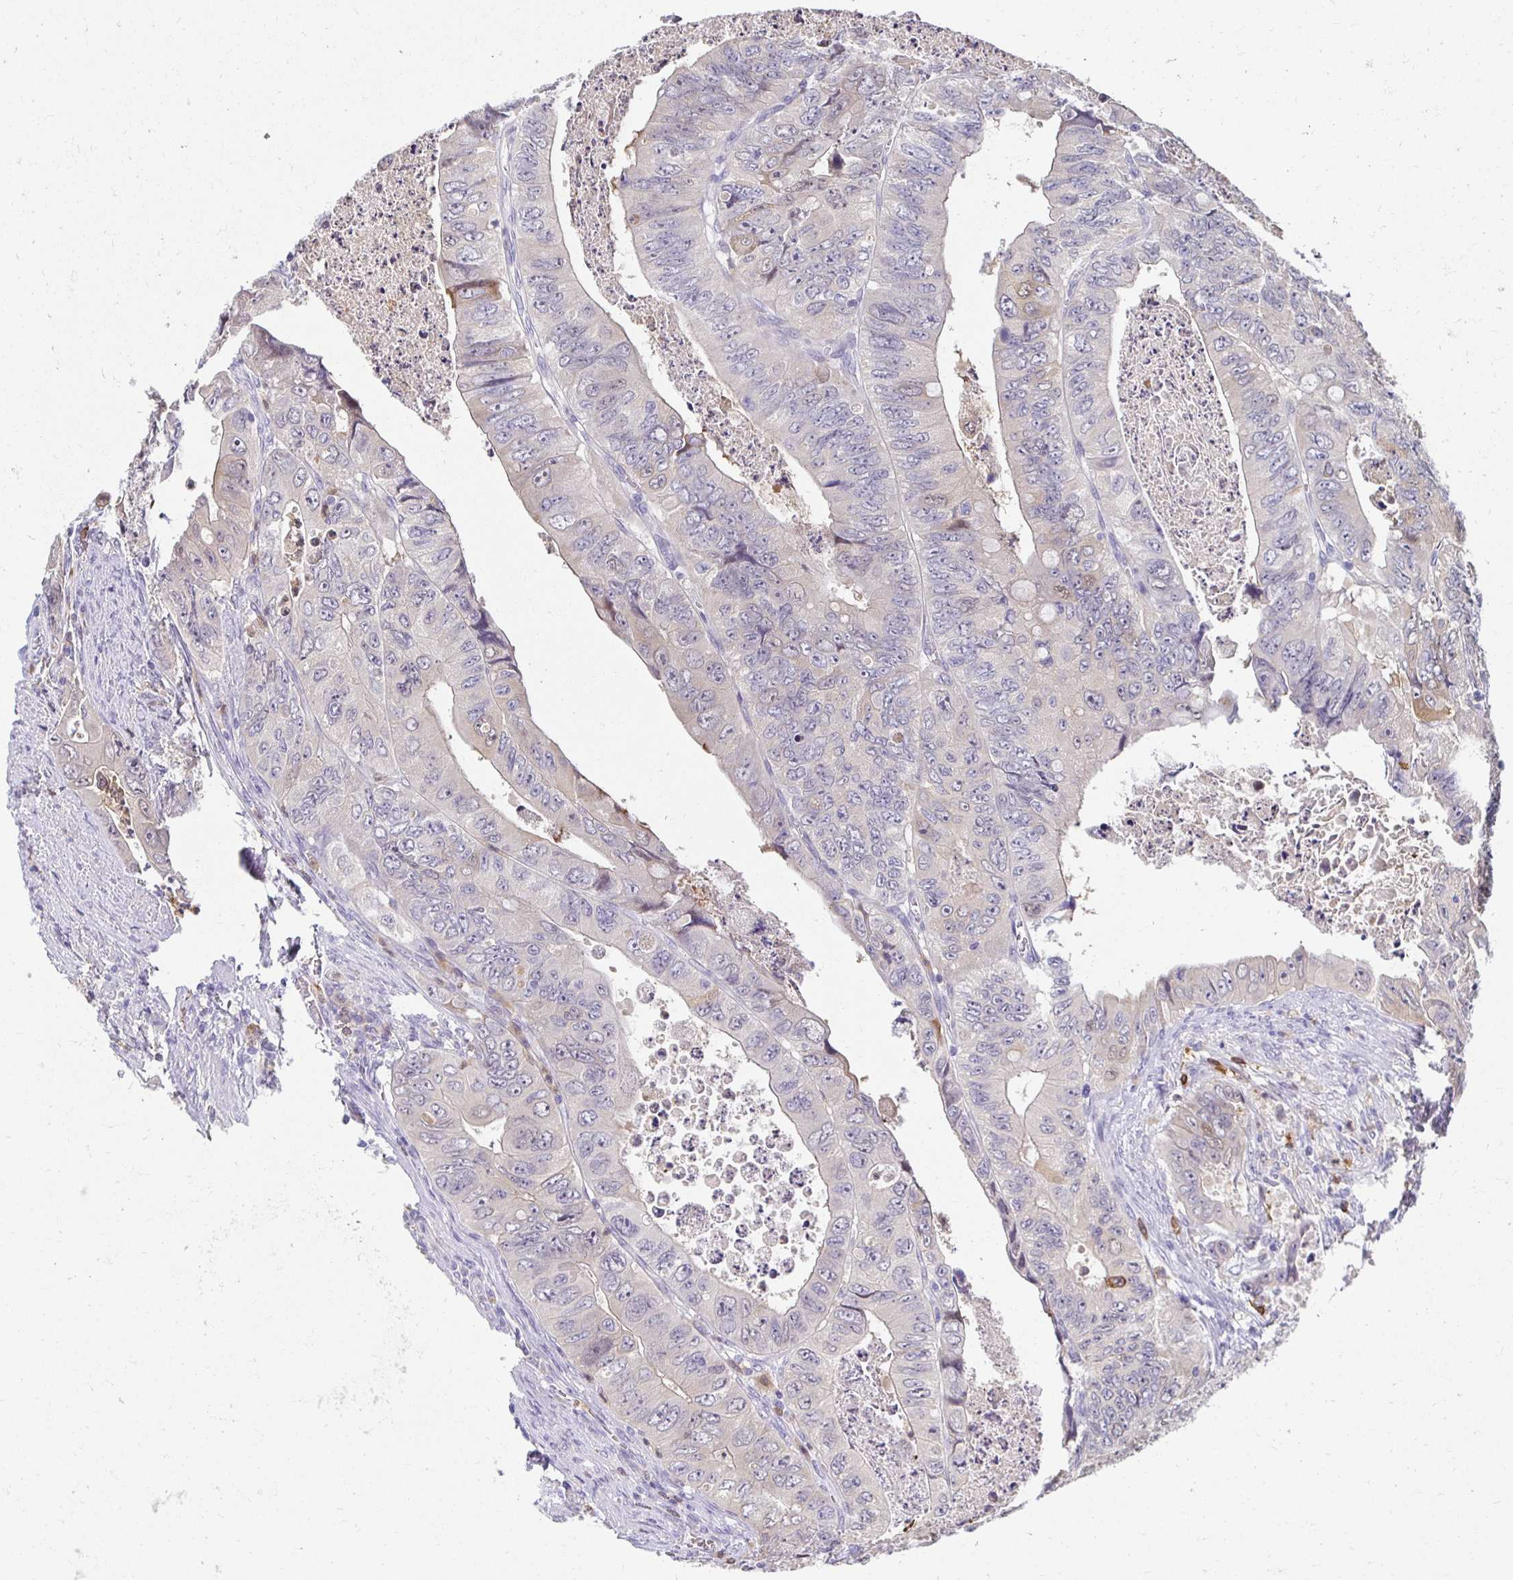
{"staining": {"intensity": "negative", "quantity": "none", "location": "none"}, "tissue": "colorectal cancer", "cell_type": "Tumor cells", "image_type": "cancer", "snomed": [{"axis": "morphology", "description": "Adenocarcinoma, NOS"}, {"axis": "topography", "description": "Colon"}], "caption": "This is a image of IHC staining of colorectal cancer (adenocarcinoma), which shows no expression in tumor cells. (DAB immunohistochemistry visualized using brightfield microscopy, high magnification).", "gene": "PADI2", "patient": {"sex": "female", "age": 84}}